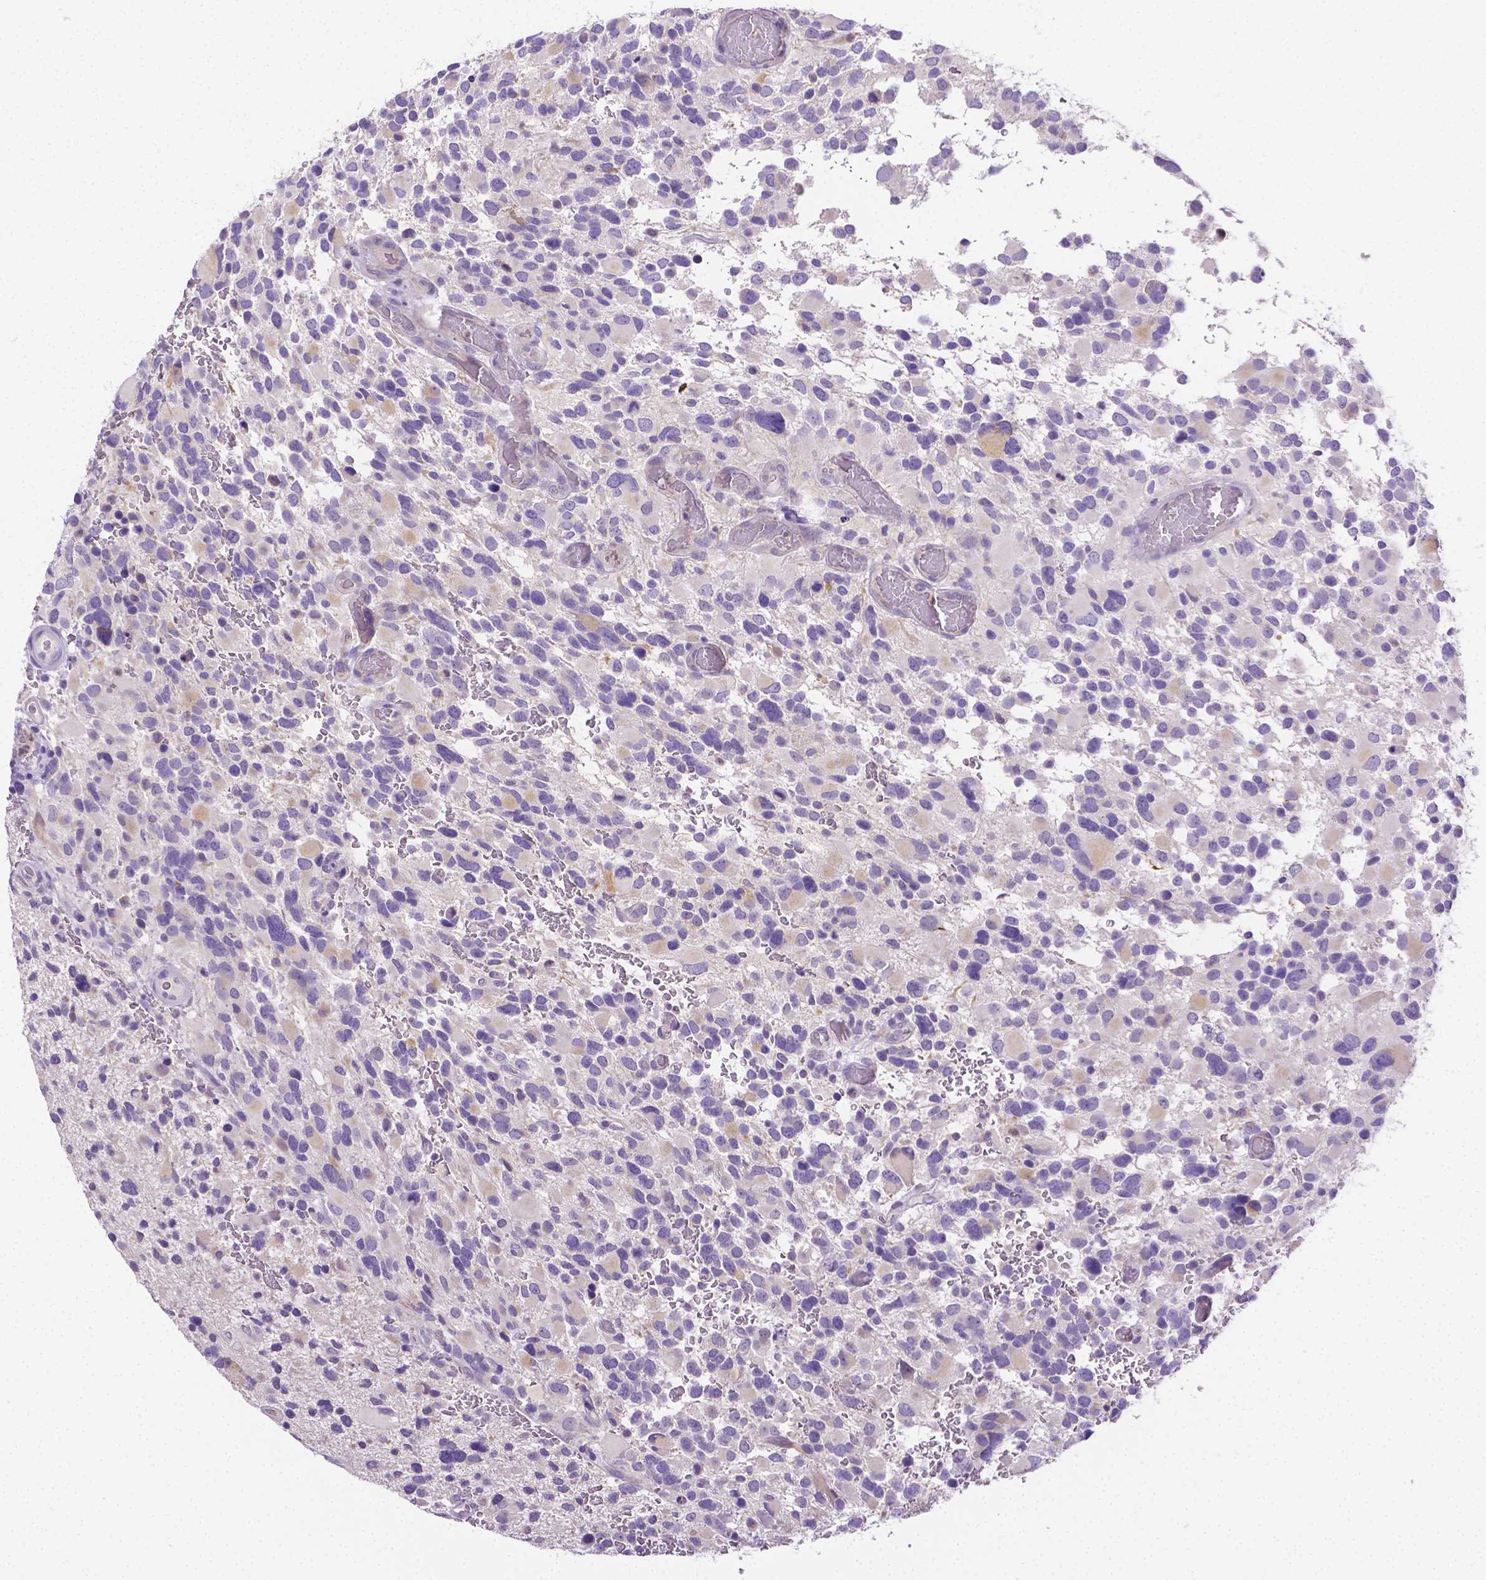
{"staining": {"intensity": "negative", "quantity": "none", "location": "none"}, "tissue": "glioma", "cell_type": "Tumor cells", "image_type": "cancer", "snomed": [{"axis": "morphology", "description": "Glioma, malignant, Low grade"}, {"axis": "topography", "description": "Brain"}], "caption": "Histopathology image shows no protein positivity in tumor cells of glioma tissue. (DAB (3,3'-diaminobenzidine) immunohistochemistry (IHC), high magnification).", "gene": "NXPH2", "patient": {"sex": "female", "age": 32}}